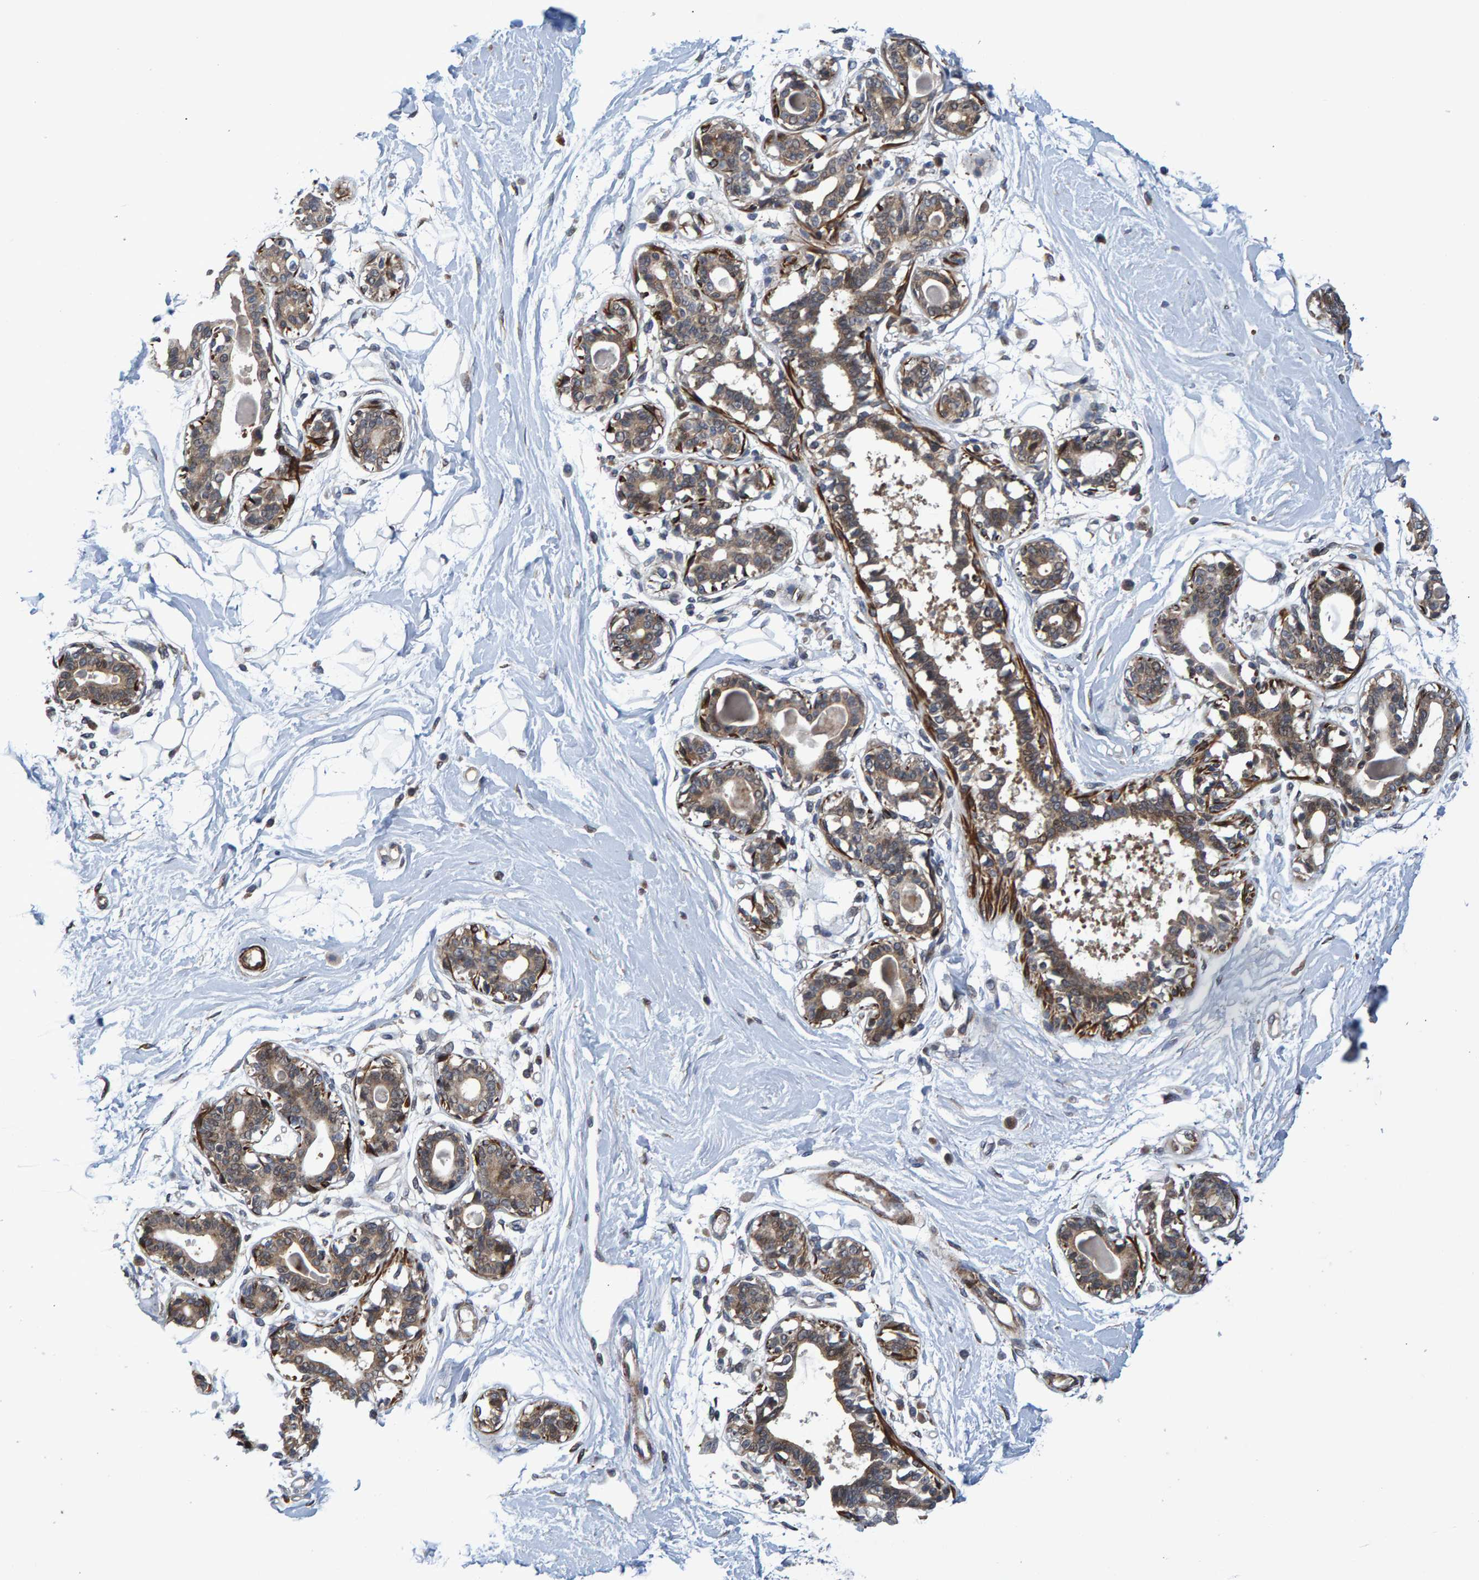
{"staining": {"intensity": "weak", "quantity": "<25%", "location": "cytoplasmic/membranous"}, "tissue": "breast", "cell_type": "Adipocytes", "image_type": "normal", "snomed": [{"axis": "morphology", "description": "Normal tissue, NOS"}, {"axis": "topography", "description": "Breast"}], "caption": "Immunohistochemistry image of benign breast: breast stained with DAB (3,3'-diaminobenzidine) exhibits no significant protein expression in adipocytes. (DAB (3,3'-diaminobenzidine) immunohistochemistry visualized using brightfield microscopy, high magnification).", "gene": "ATP6V1H", "patient": {"sex": "female", "age": 45}}